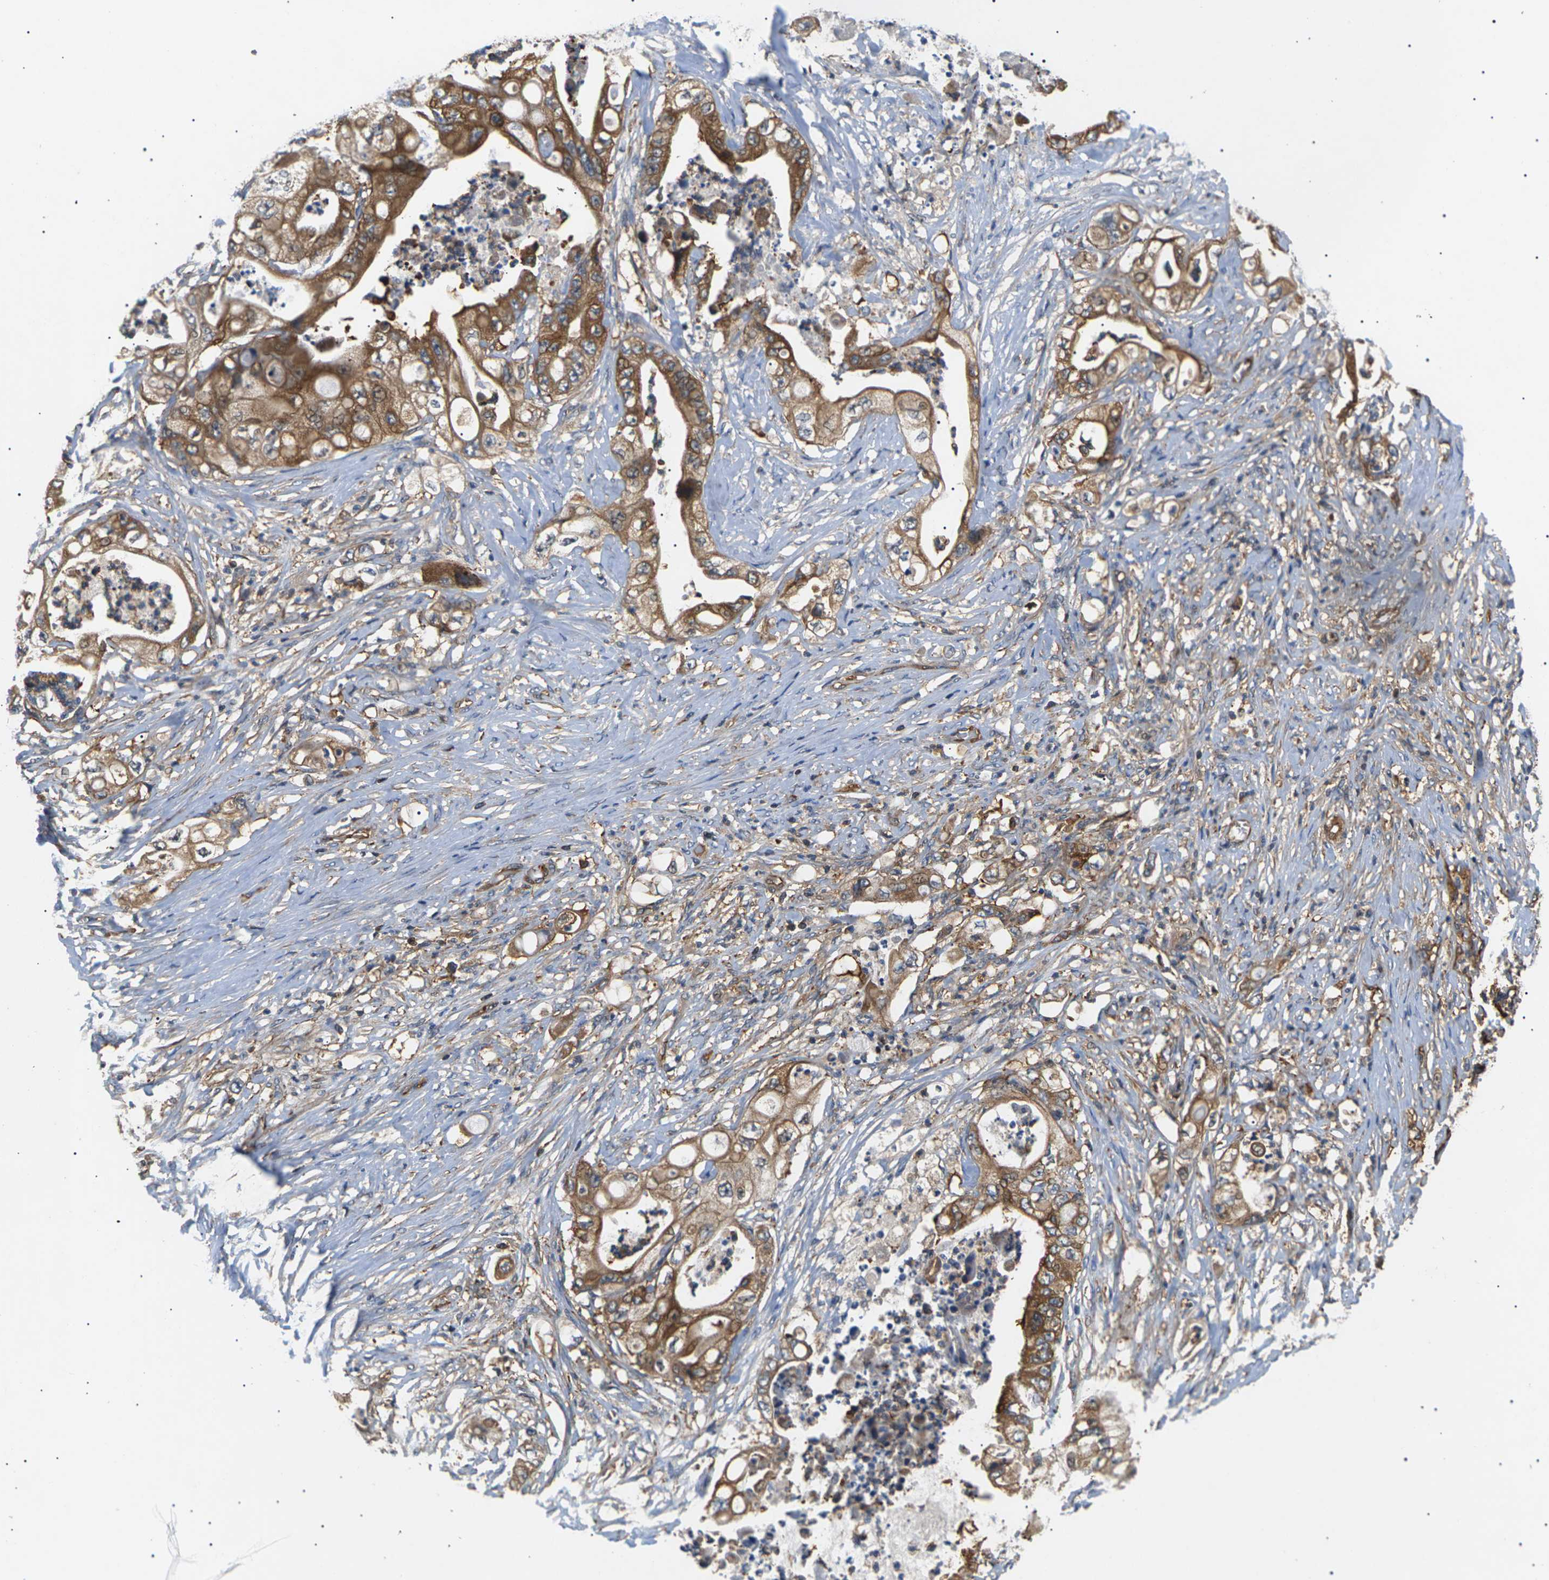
{"staining": {"intensity": "moderate", "quantity": ">75%", "location": "cytoplasmic/membranous"}, "tissue": "stomach cancer", "cell_type": "Tumor cells", "image_type": "cancer", "snomed": [{"axis": "morphology", "description": "Adenocarcinoma, NOS"}, {"axis": "topography", "description": "Stomach"}], "caption": "This micrograph shows IHC staining of stomach cancer, with medium moderate cytoplasmic/membranous positivity in approximately >75% of tumor cells.", "gene": "TMTC4", "patient": {"sex": "female", "age": 73}}